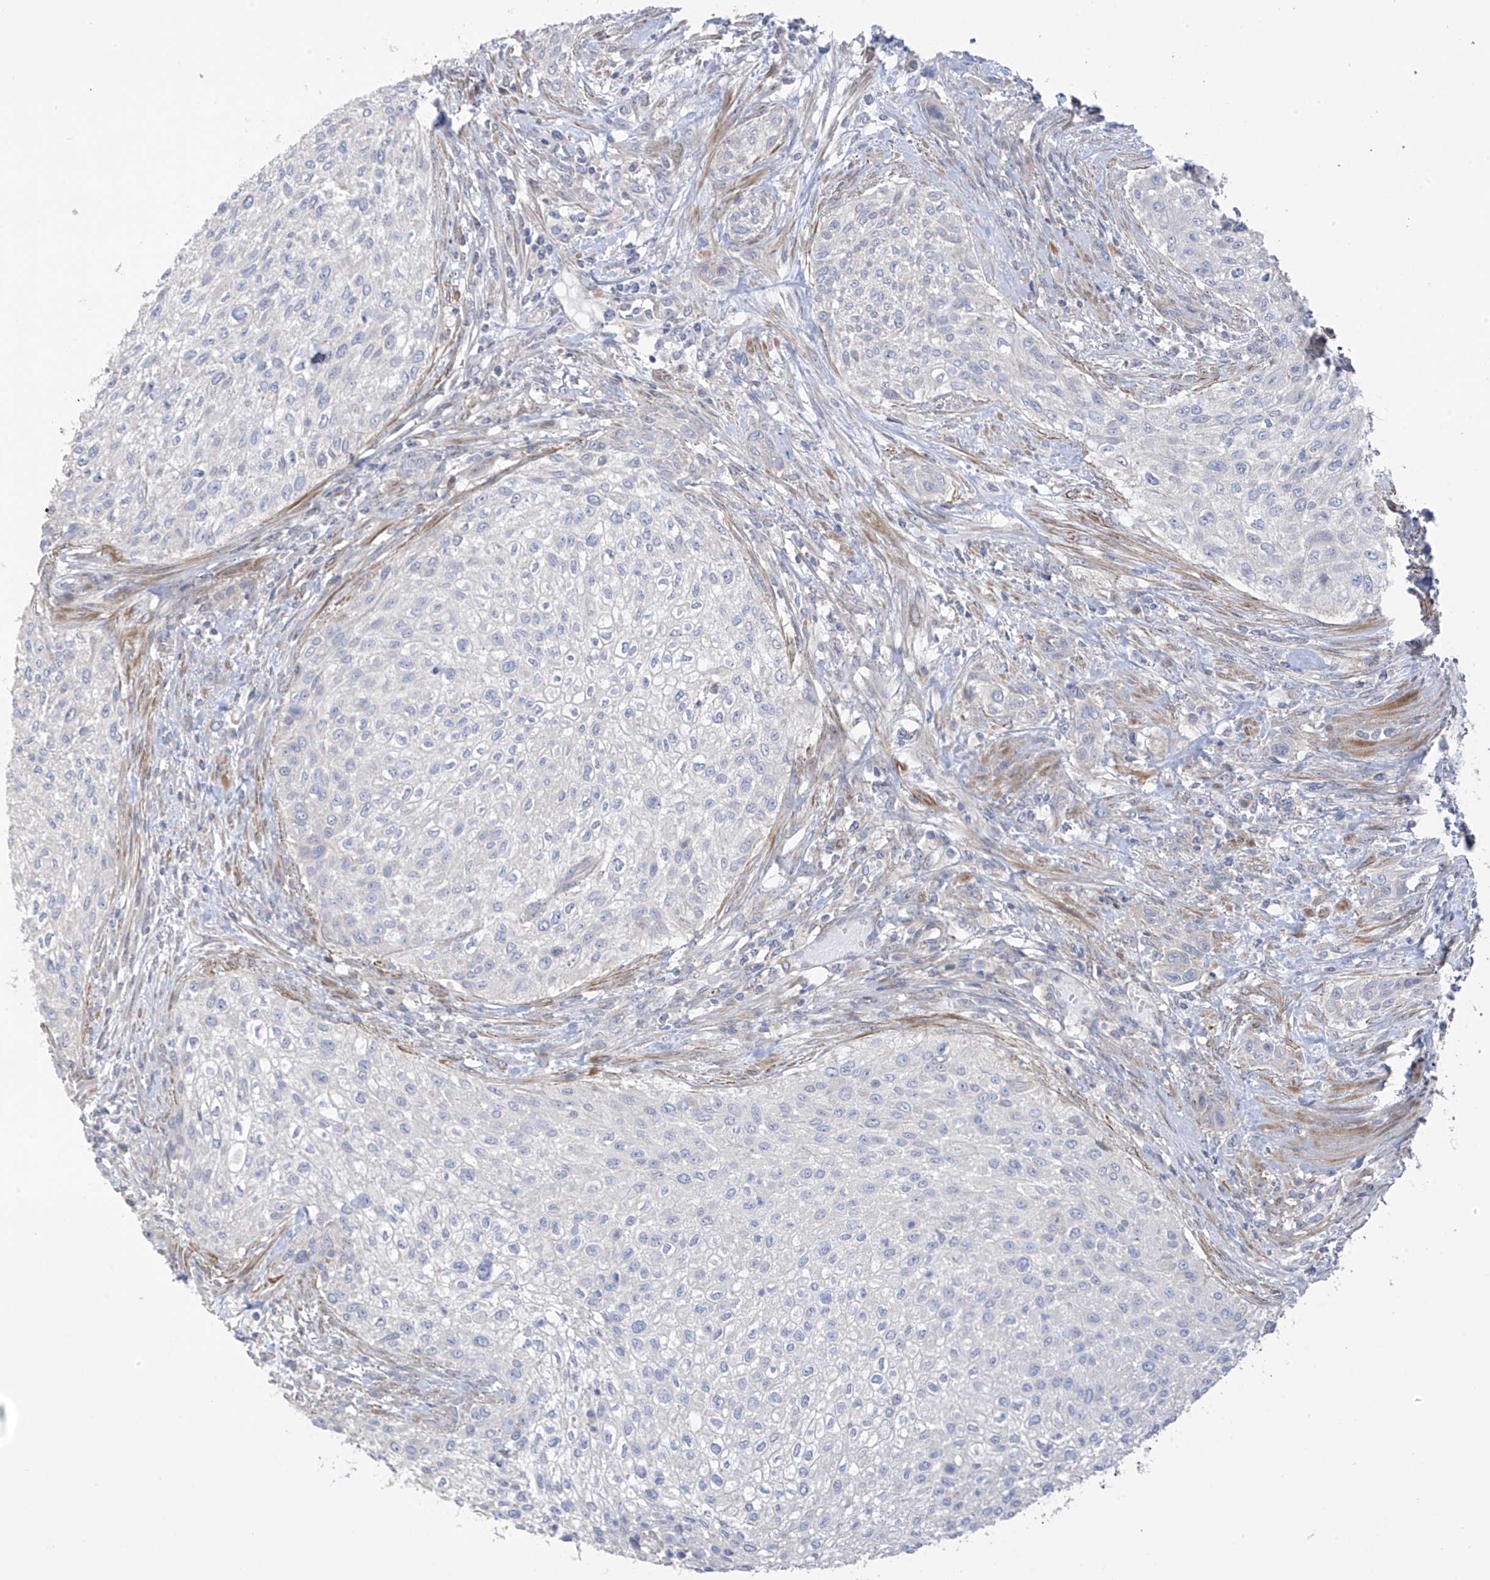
{"staining": {"intensity": "negative", "quantity": "none", "location": "none"}, "tissue": "urothelial cancer", "cell_type": "Tumor cells", "image_type": "cancer", "snomed": [{"axis": "morphology", "description": "Urothelial carcinoma, High grade"}, {"axis": "topography", "description": "Urinary bladder"}], "caption": "This is a histopathology image of IHC staining of high-grade urothelial carcinoma, which shows no positivity in tumor cells.", "gene": "ZNF641", "patient": {"sex": "male", "age": 35}}